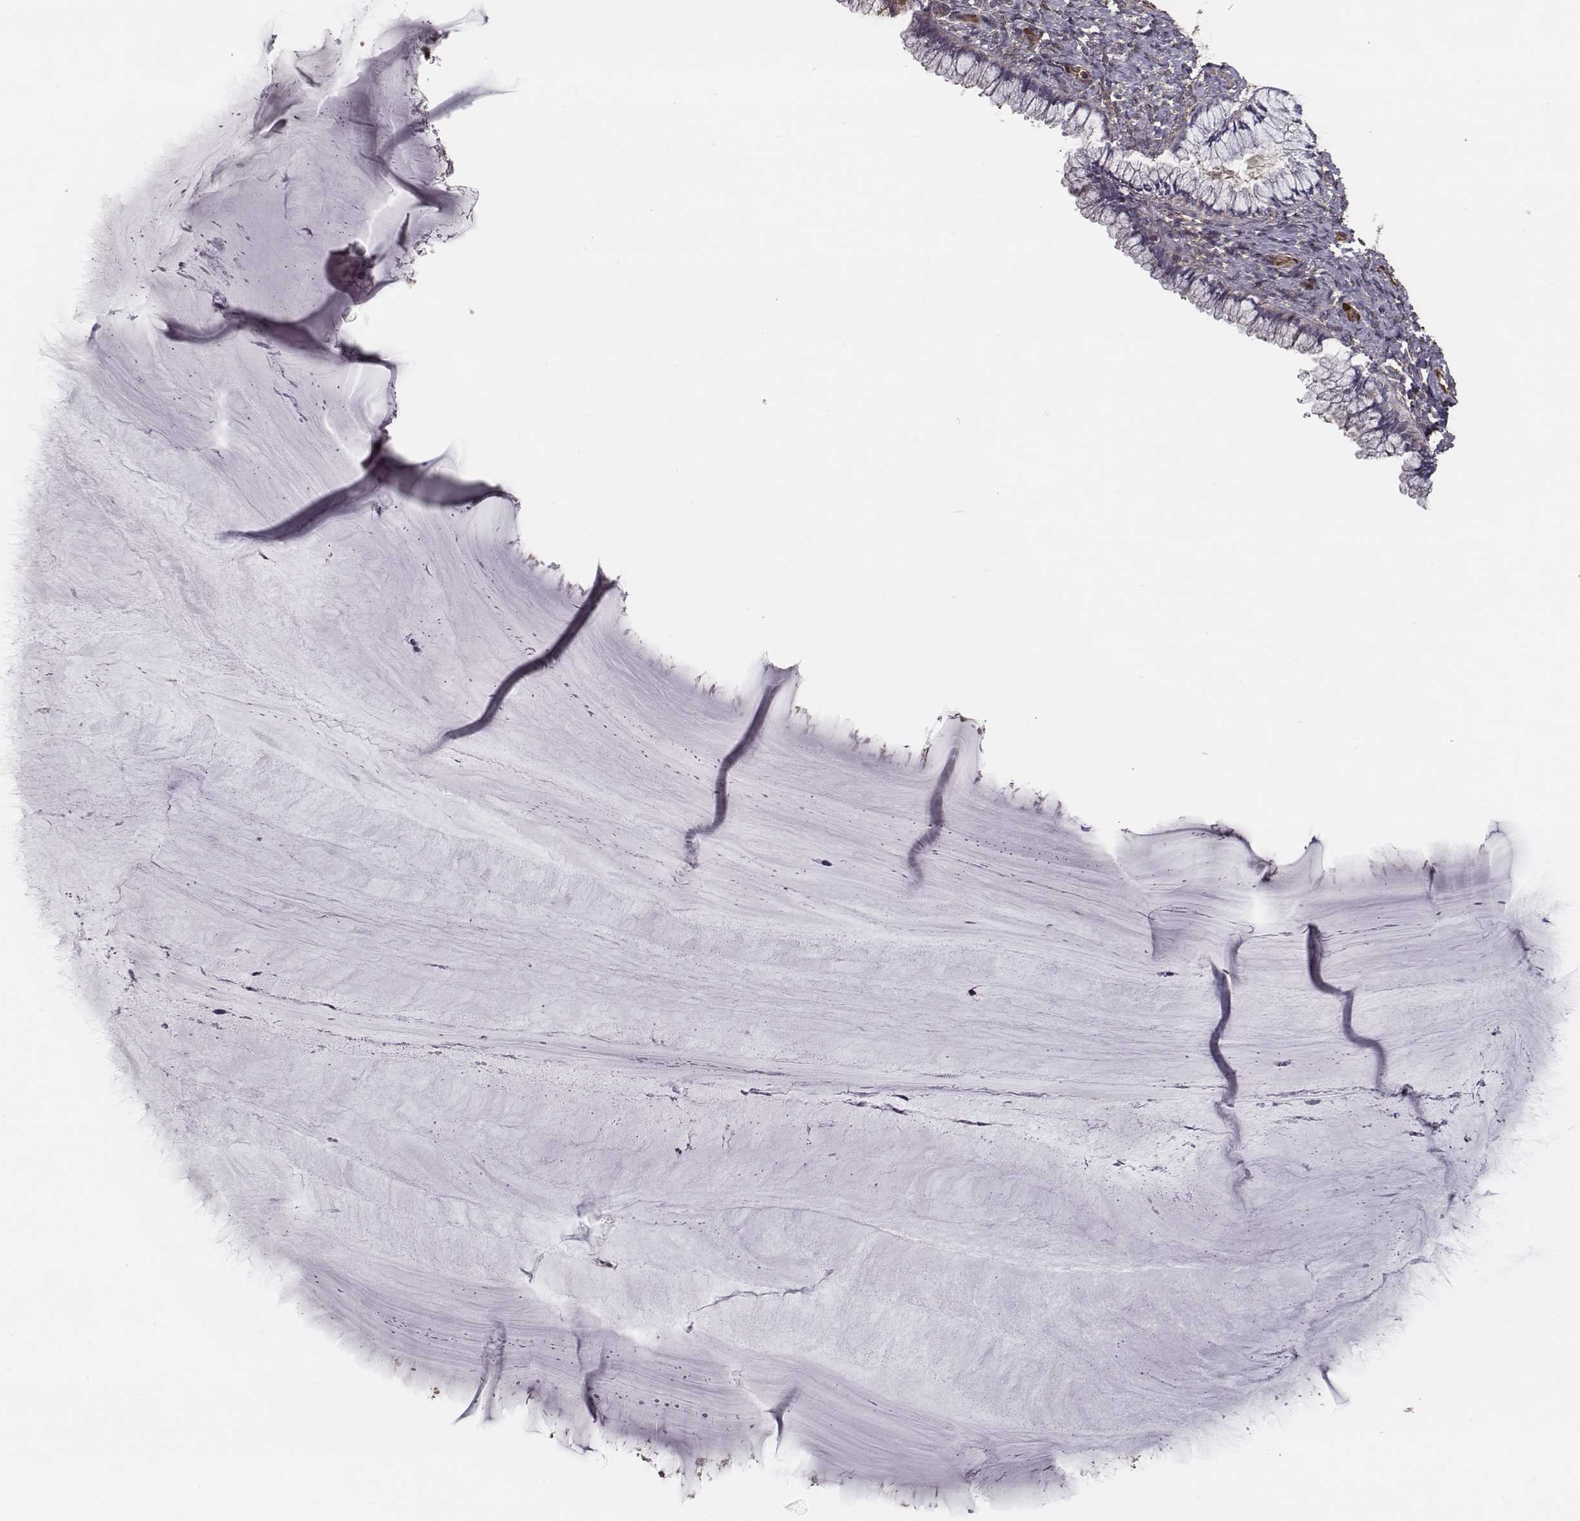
{"staining": {"intensity": "negative", "quantity": "none", "location": "none"}, "tissue": "cervix", "cell_type": "Glandular cells", "image_type": "normal", "snomed": [{"axis": "morphology", "description": "Normal tissue, NOS"}, {"axis": "topography", "description": "Cervix"}], "caption": "DAB immunohistochemical staining of normal human cervix shows no significant expression in glandular cells. (Stains: DAB (3,3'-diaminobenzidine) IHC with hematoxylin counter stain, Microscopy: brightfield microscopy at high magnification).", "gene": "ISYNA1", "patient": {"sex": "female", "age": 37}}